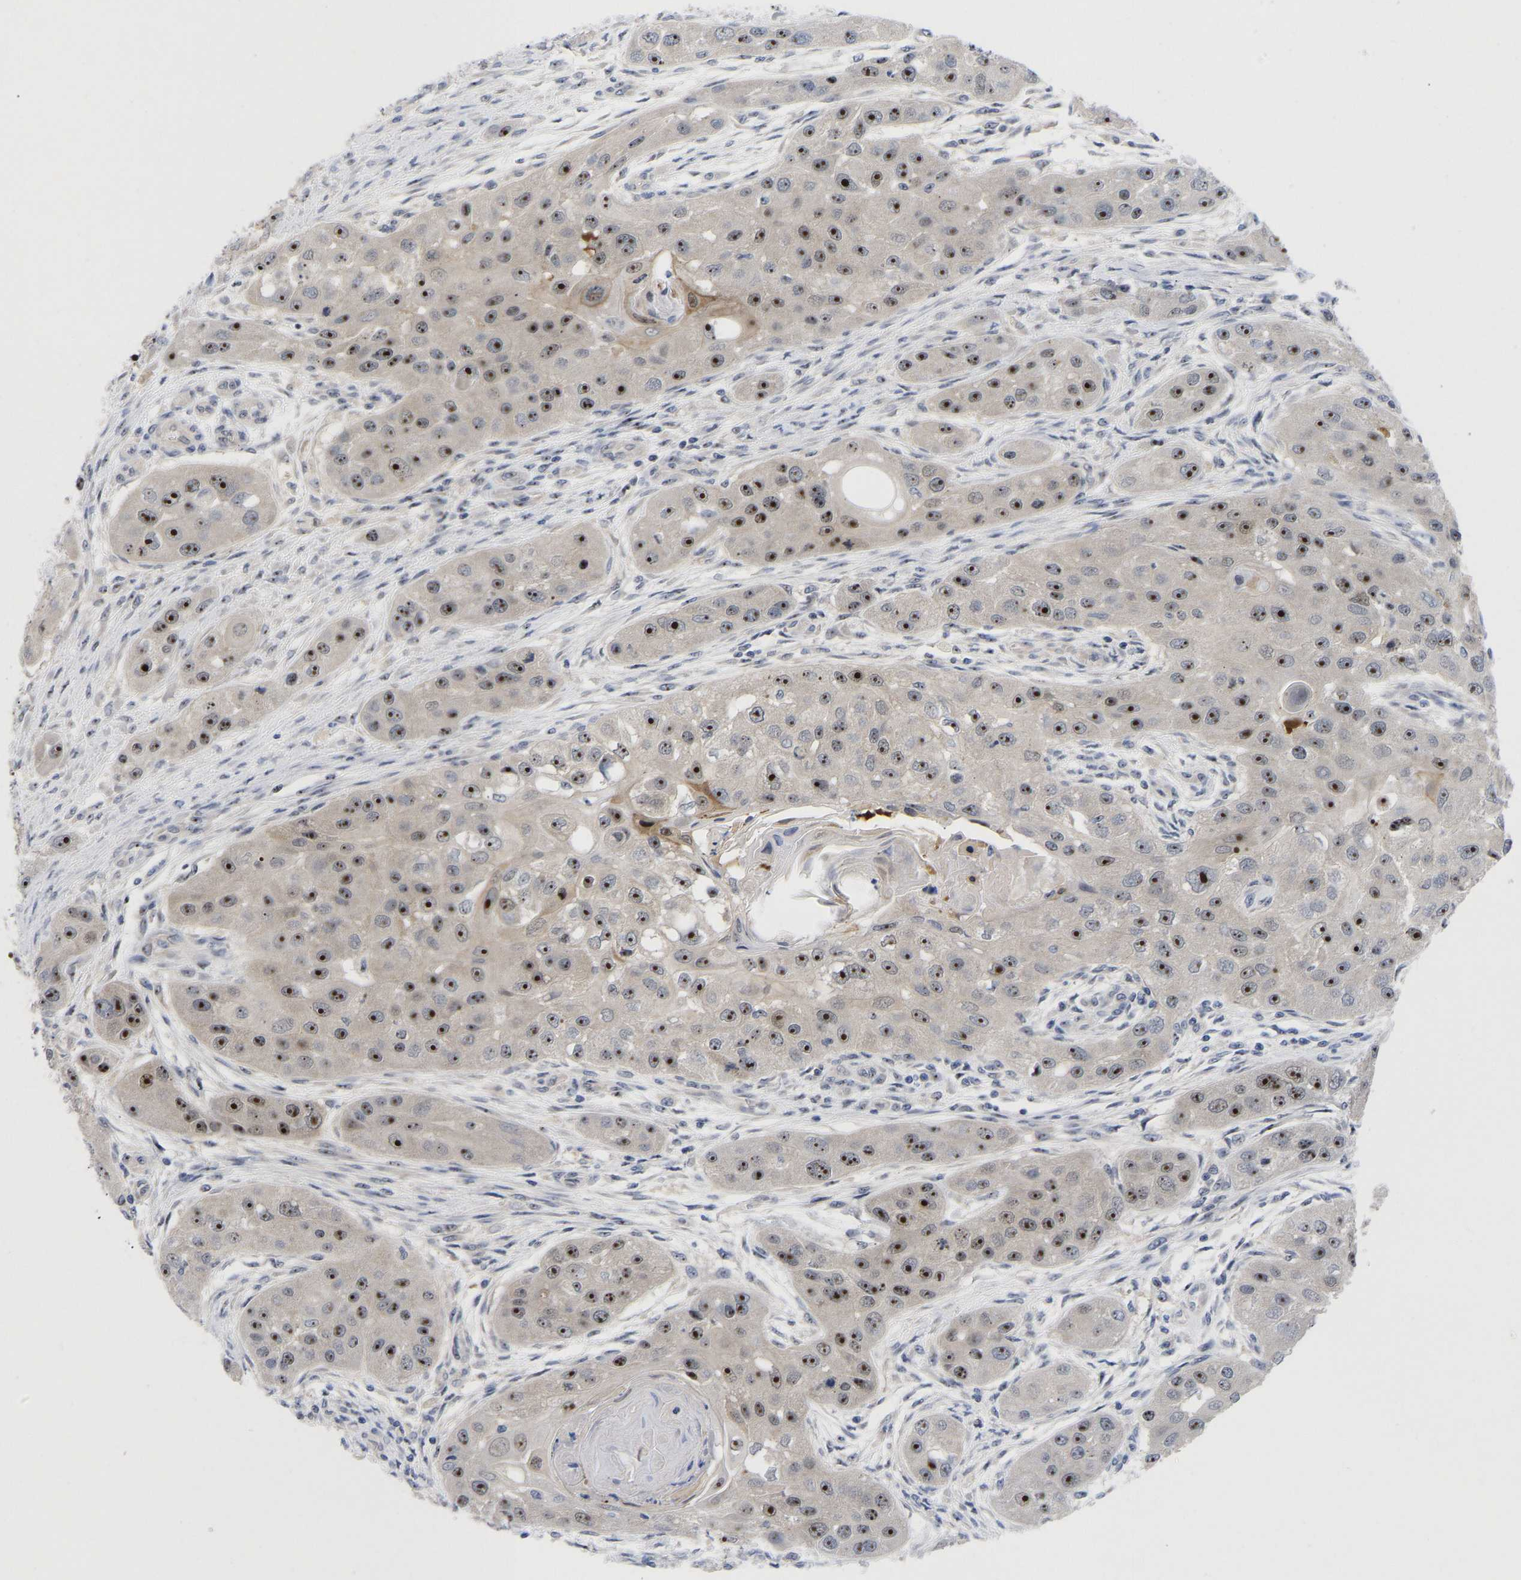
{"staining": {"intensity": "strong", "quantity": "25%-75%", "location": "nuclear"}, "tissue": "head and neck cancer", "cell_type": "Tumor cells", "image_type": "cancer", "snomed": [{"axis": "morphology", "description": "Normal tissue, NOS"}, {"axis": "morphology", "description": "Squamous cell carcinoma, NOS"}, {"axis": "topography", "description": "Skeletal muscle"}, {"axis": "topography", "description": "Head-Neck"}], "caption": "Tumor cells demonstrate high levels of strong nuclear positivity in about 25%-75% of cells in human head and neck squamous cell carcinoma.", "gene": "NLE1", "patient": {"sex": "male", "age": 51}}